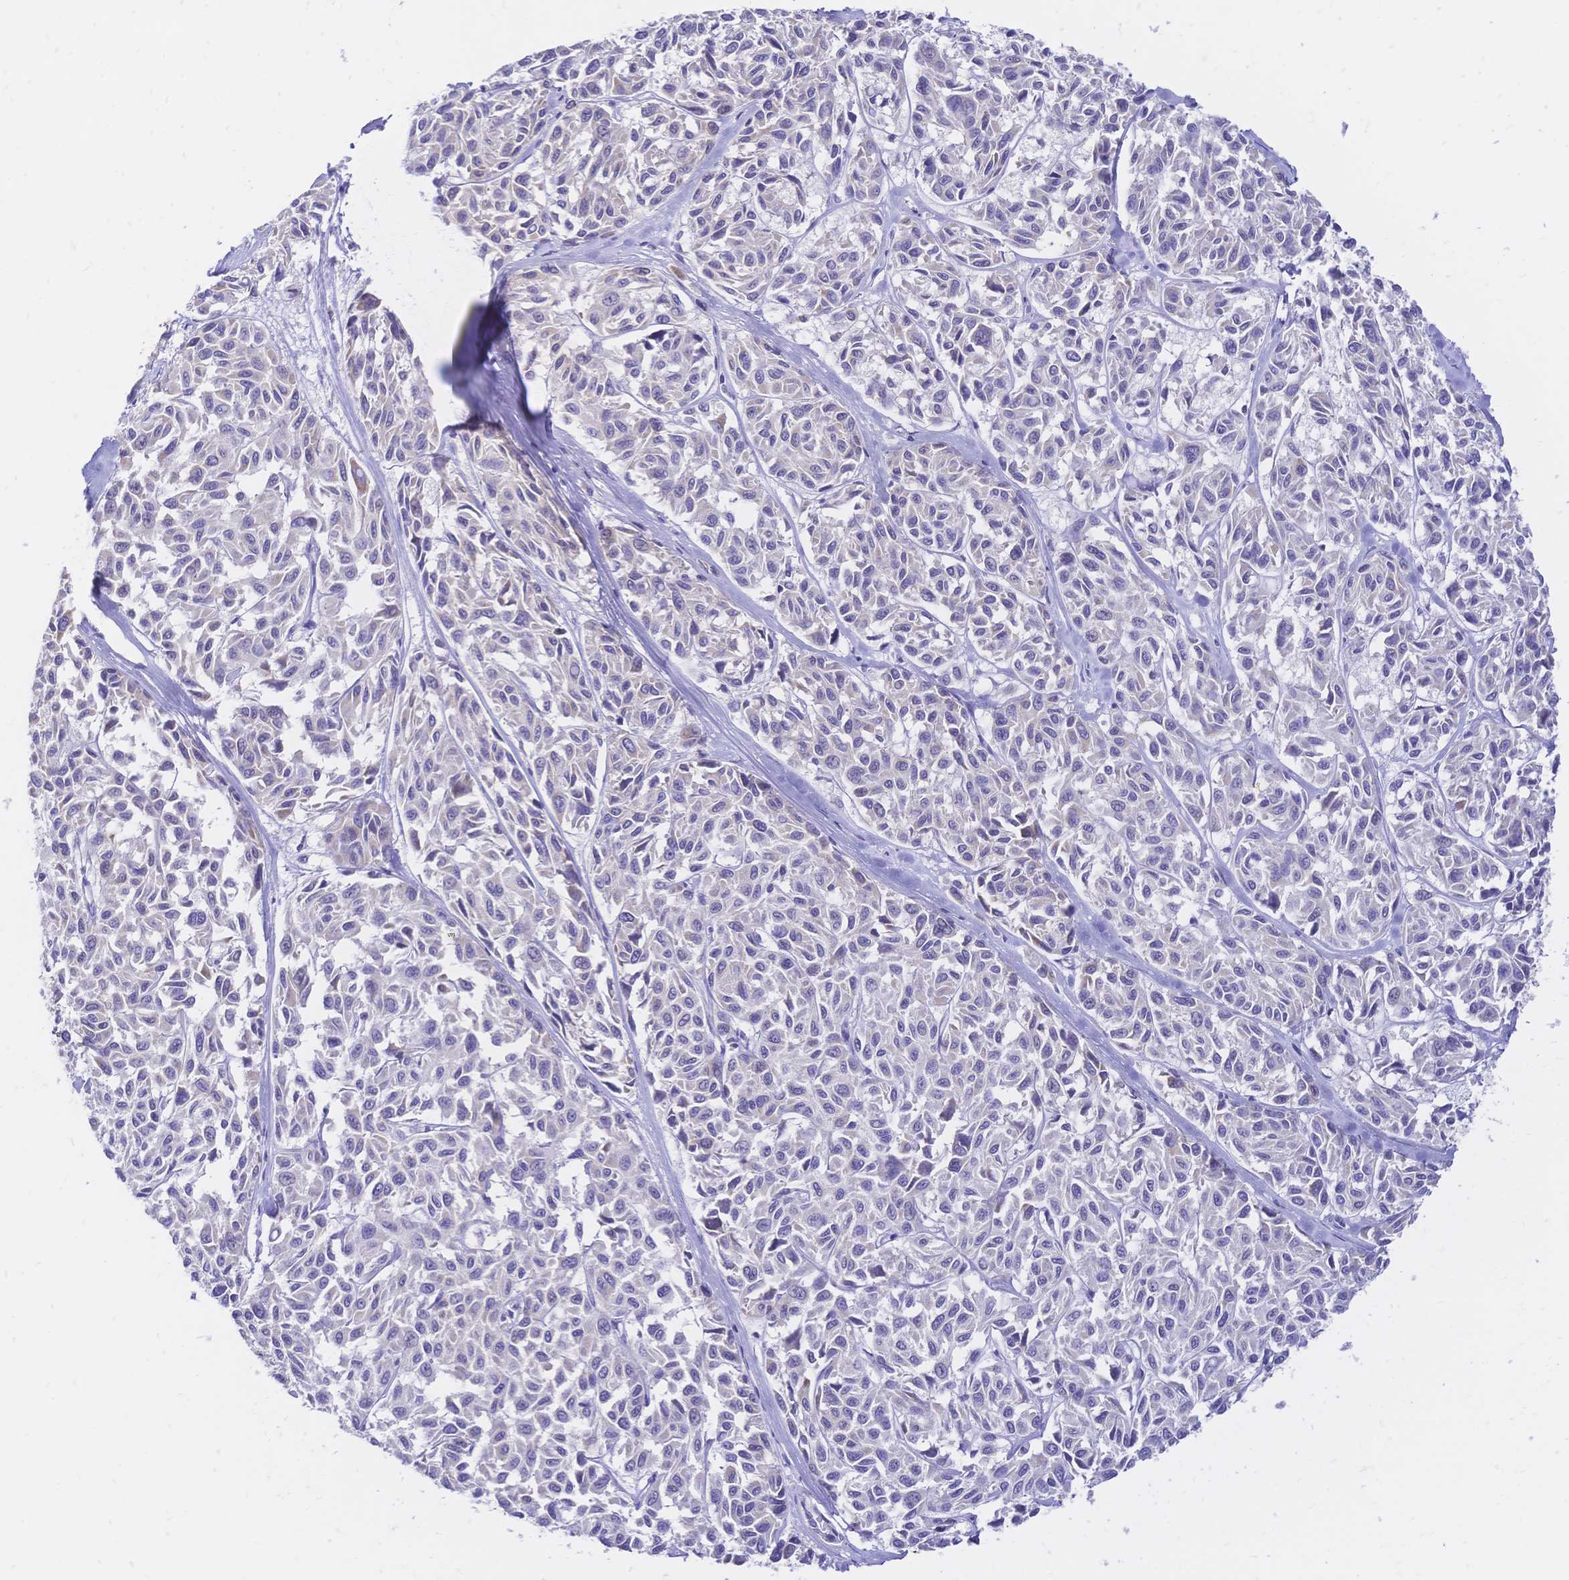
{"staining": {"intensity": "moderate", "quantity": "25%-75%", "location": "cytoplasmic/membranous"}, "tissue": "melanoma", "cell_type": "Tumor cells", "image_type": "cancer", "snomed": [{"axis": "morphology", "description": "Malignant melanoma, NOS"}, {"axis": "topography", "description": "Skin"}], "caption": "A high-resolution histopathology image shows immunohistochemistry (IHC) staining of melanoma, which displays moderate cytoplasmic/membranous positivity in approximately 25%-75% of tumor cells. Nuclei are stained in blue.", "gene": "CLEC18B", "patient": {"sex": "female", "age": 66}}